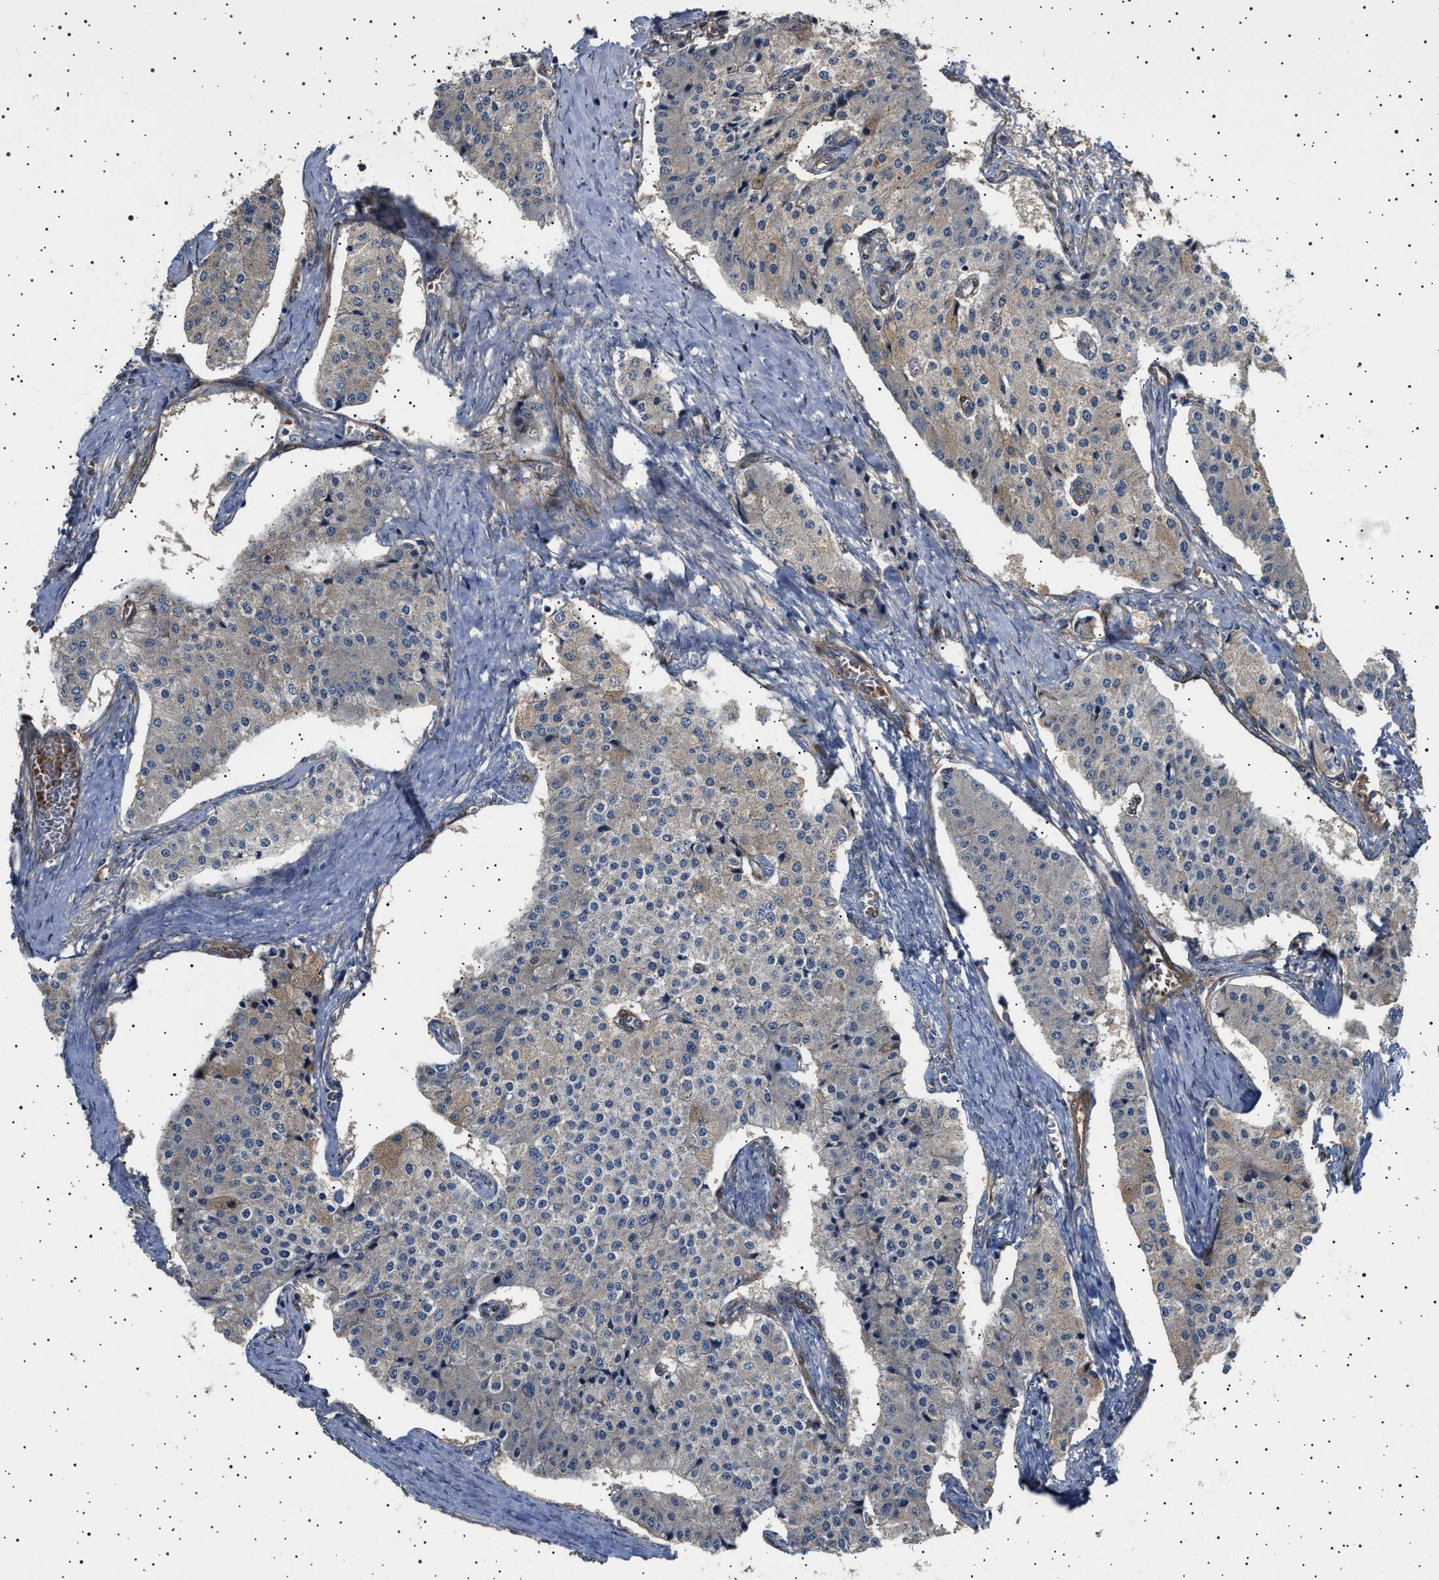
{"staining": {"intensity": "negative", "quantity": "none", "location": "none"}, "tissue": "carcinoid", "cell_type": "Tumor cells", "image_type": "cancer", "snomed": [{"axis": "morphology", "description": "Carcinoid, malignant, NOS"}, {"axis": "topography", "description": "Colon"}], "caption": "Histopathology image shows no significant protein staining in tumor cells of carcinoid (malignant). The staining was performed using DAB (3,3'-diaminobenzidine) to visualize the protein expression in brown, while the nuclei were stained in blue with hematoxylin (Magnification: 20x).", "gene": "GUCY1B1", "patient": {"sex": "female", "age": 52}}